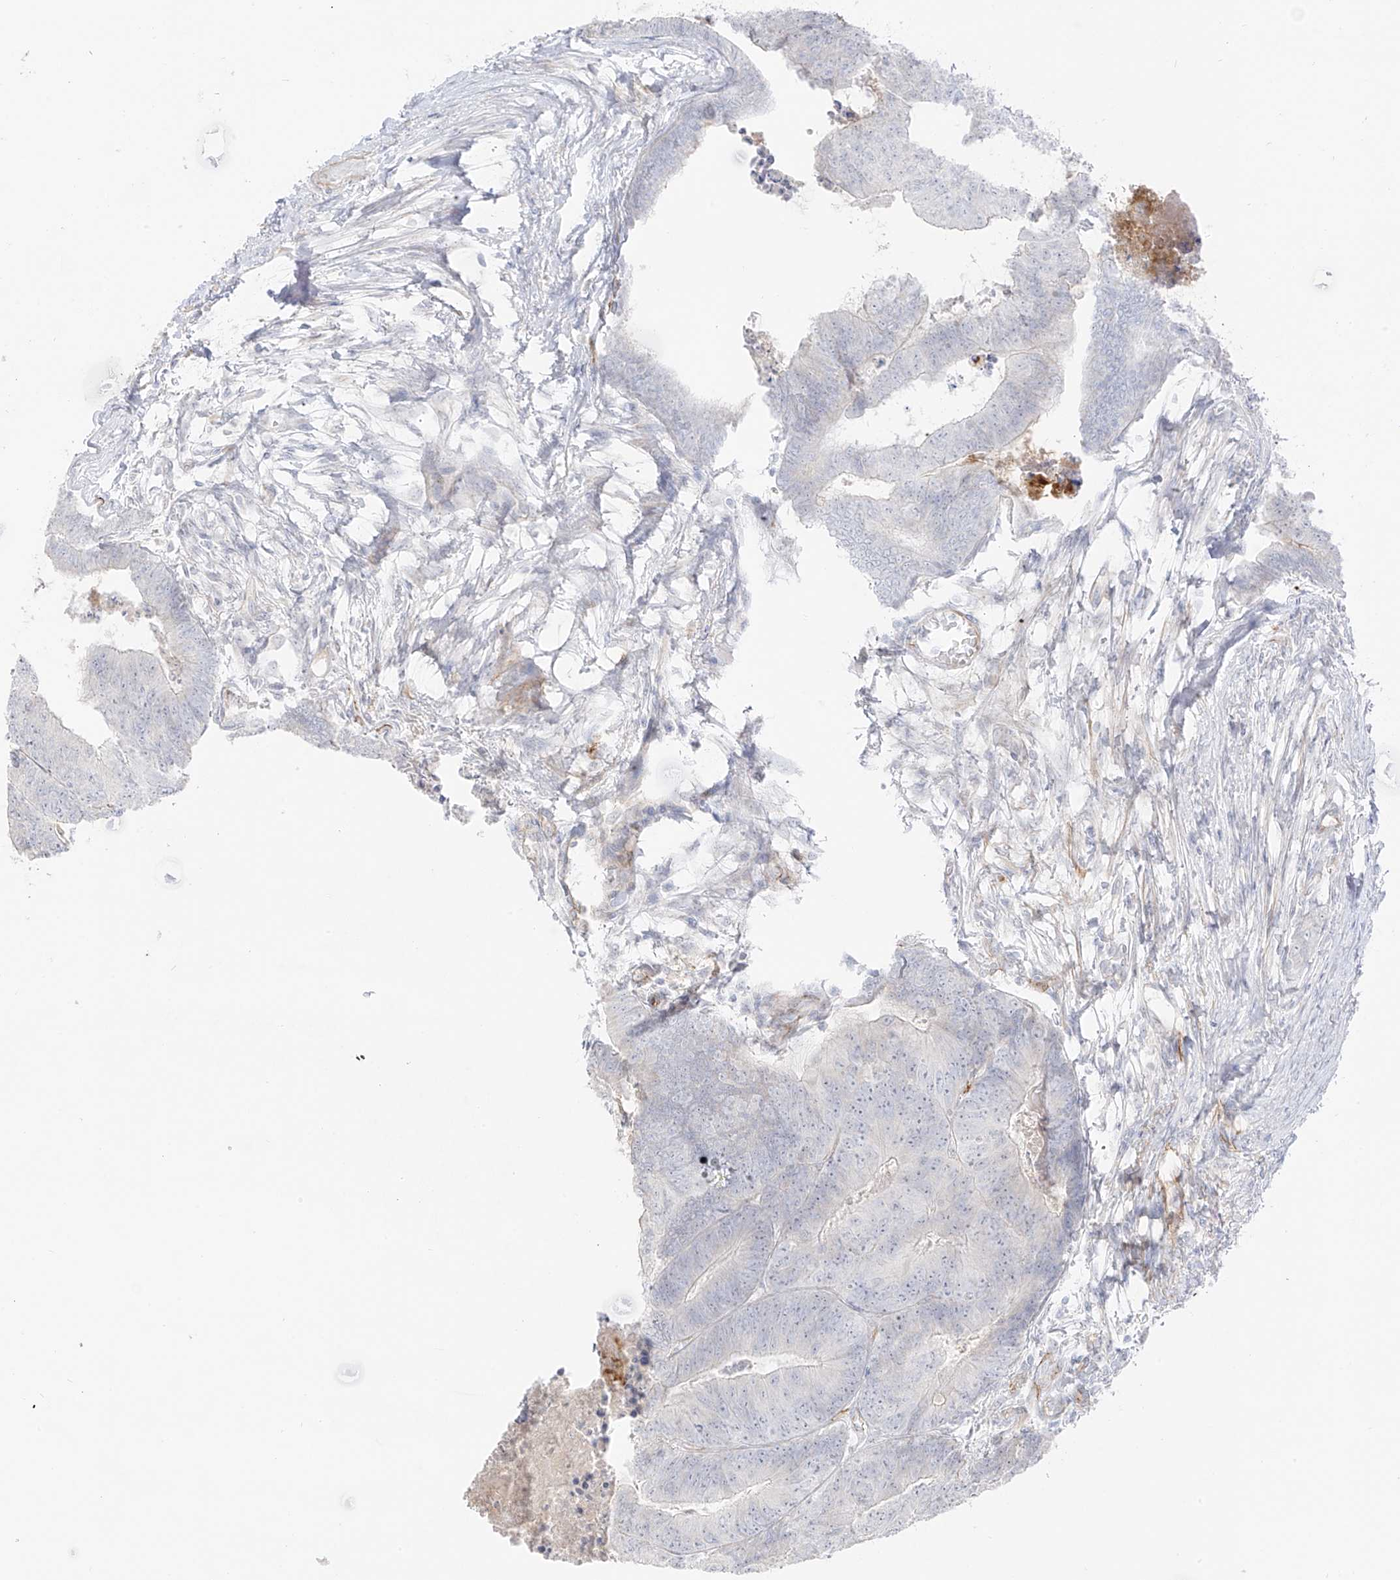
{"staining": {"intensity": "negative", "quantity": "none", "location": "none"}, "tissue": "colorectal cancer", "cell_type": "Tumor cells", "image_type": "cancer", "snomed": [{"axis": "morphology", "description": "Adenocarcinoma, NOS"}, {"axis": "topography", "description": "Colon"}], "caption": "DAB (3,3'-diaminobenzidine) immunohistochemical staining of human colorectal cancer exhibits no significant expression in tumor cells.", "gene": "C11orf87", "patient": {"sex": "female", "age": 67}}